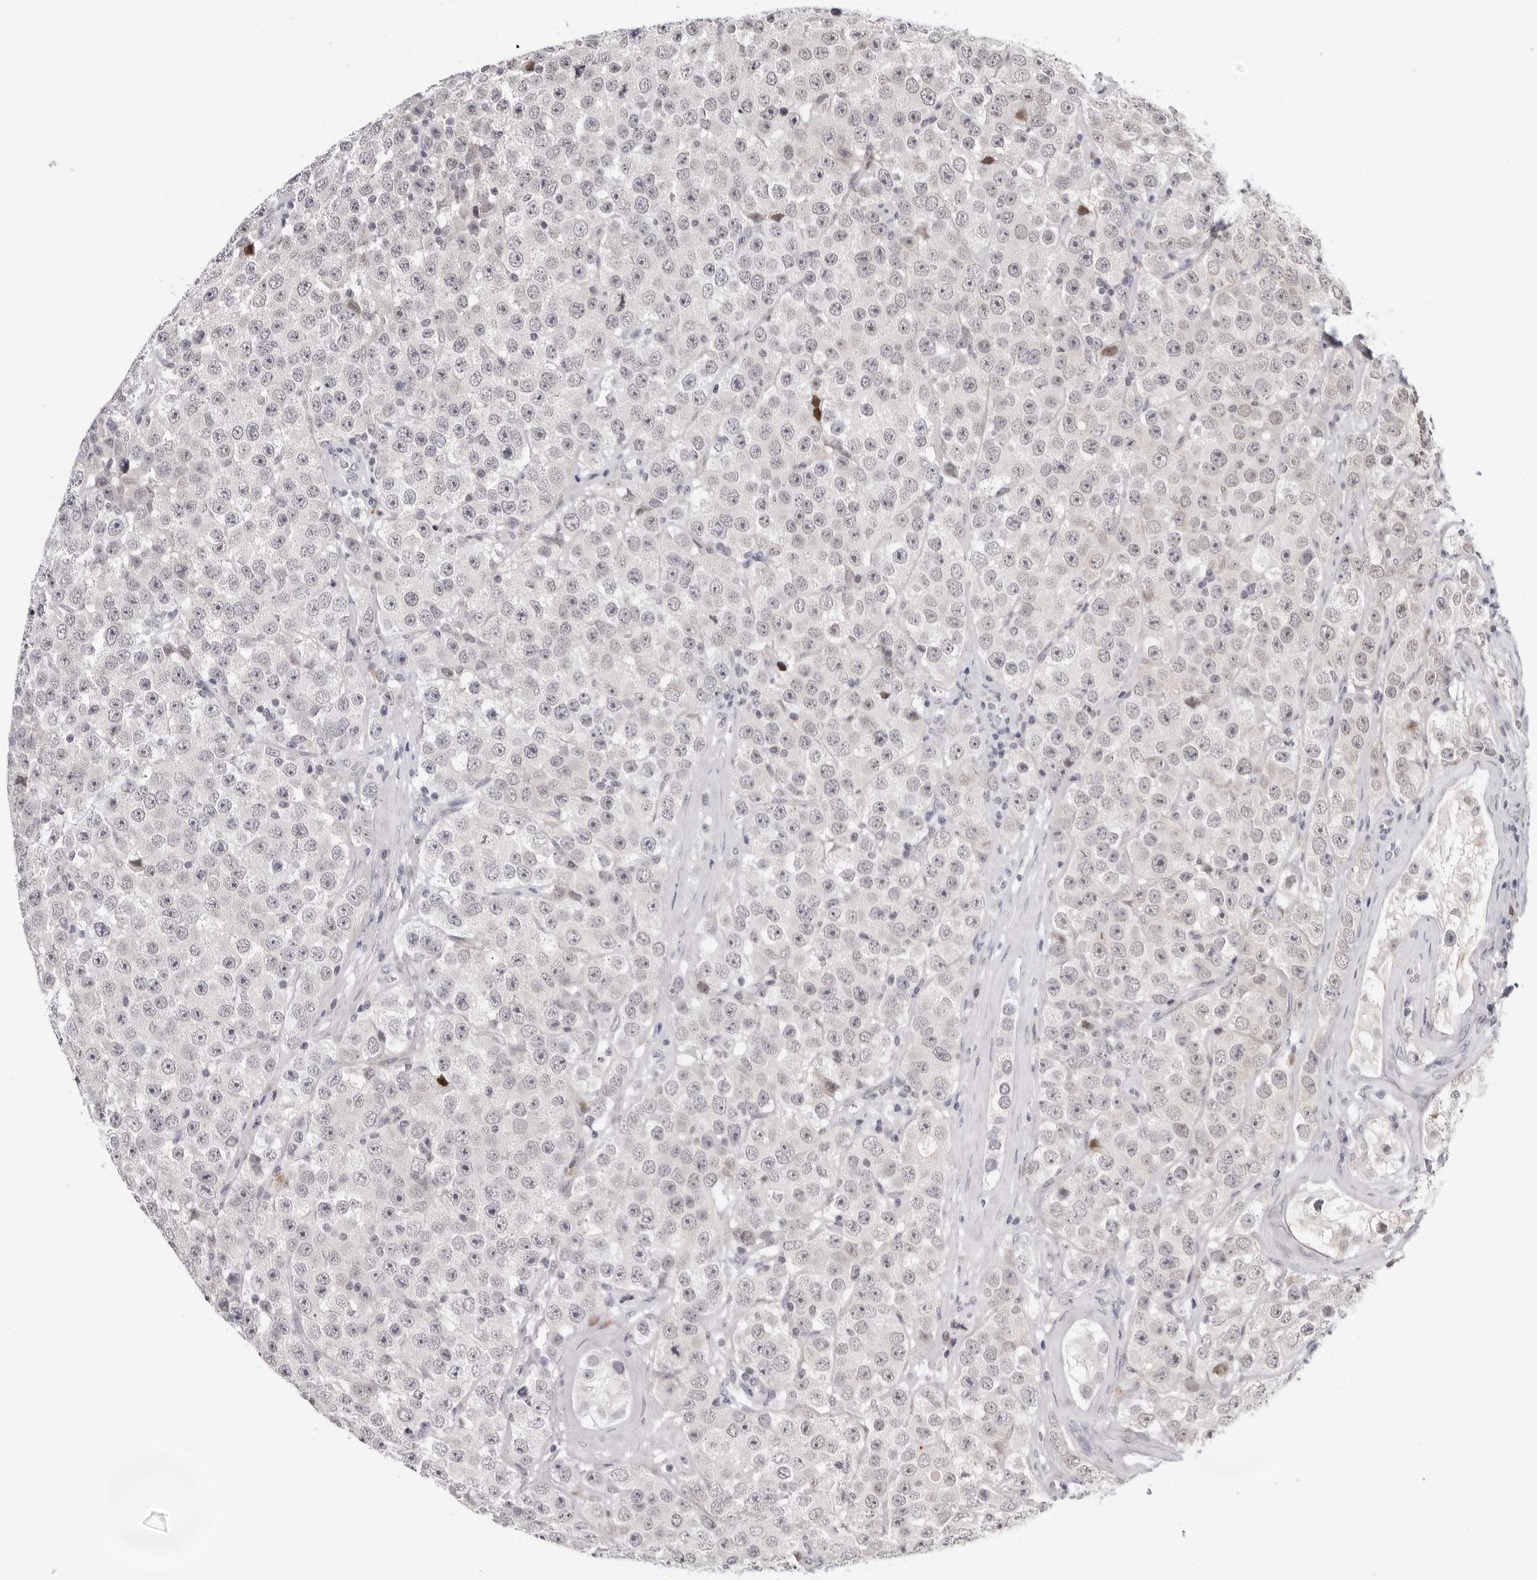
{"staining": {"intensity": "negative", "quantity": "none", "location": "none"}, "tissue": "testis cancer", "cell_type": "Tumor cells", "image_type": "cancer", "snomed": [{"axis": "morphology", "description": "Seminoma, NOS"}, {"axis": "morphology", "description": "Carcinoma, Embryonal, NOS"}, {"axis": "topography", "description": "Testis"}], "caption": "This is an immunohistochemistry histopathology image of seminoma (testis). There is no expression in tumor cells.", "gene": "PRUNE1", "patient": {"sex": "male", "age": 28}}